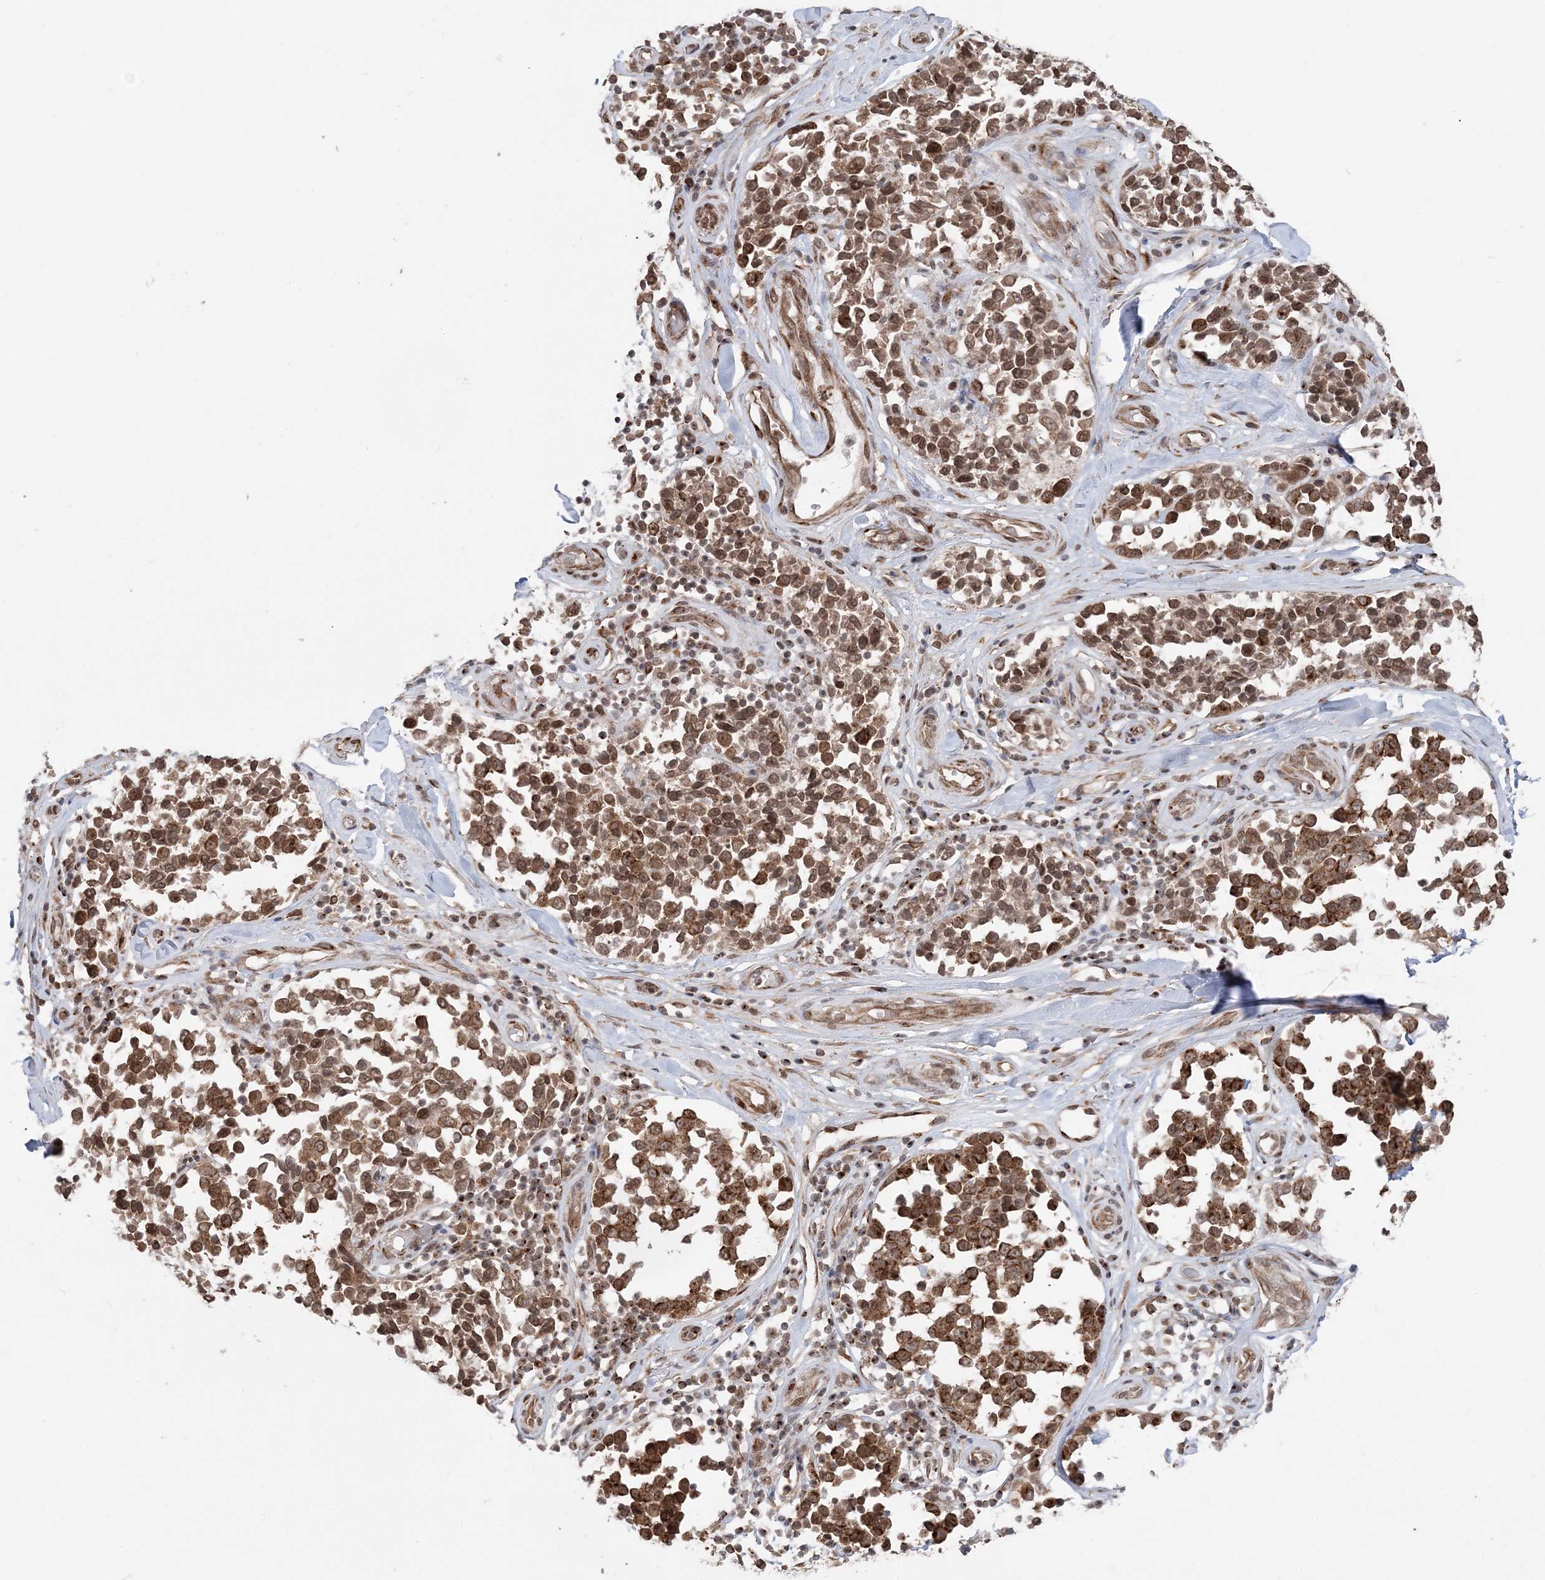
{"staining": {"intensity": "moderate", "quantity": ">75%", "location": "cytoplasmic/membranous,nuclear"}, "tissue": "melanoma", "cell_type": "Tumor cells", "image_type": "cancer", "snomed": [{"axis": "morphology", "description": "Malignant melanoma, NOS"}, {"axis": "topography", "description": "Skin"}], "caption": "Melanoma tissue shows moderate cytoplasmic/membranous and nuclear positivity in about >75% of tumor cells", "gene": "TMED10", "patient": {"sex": "female", "age": 64}}